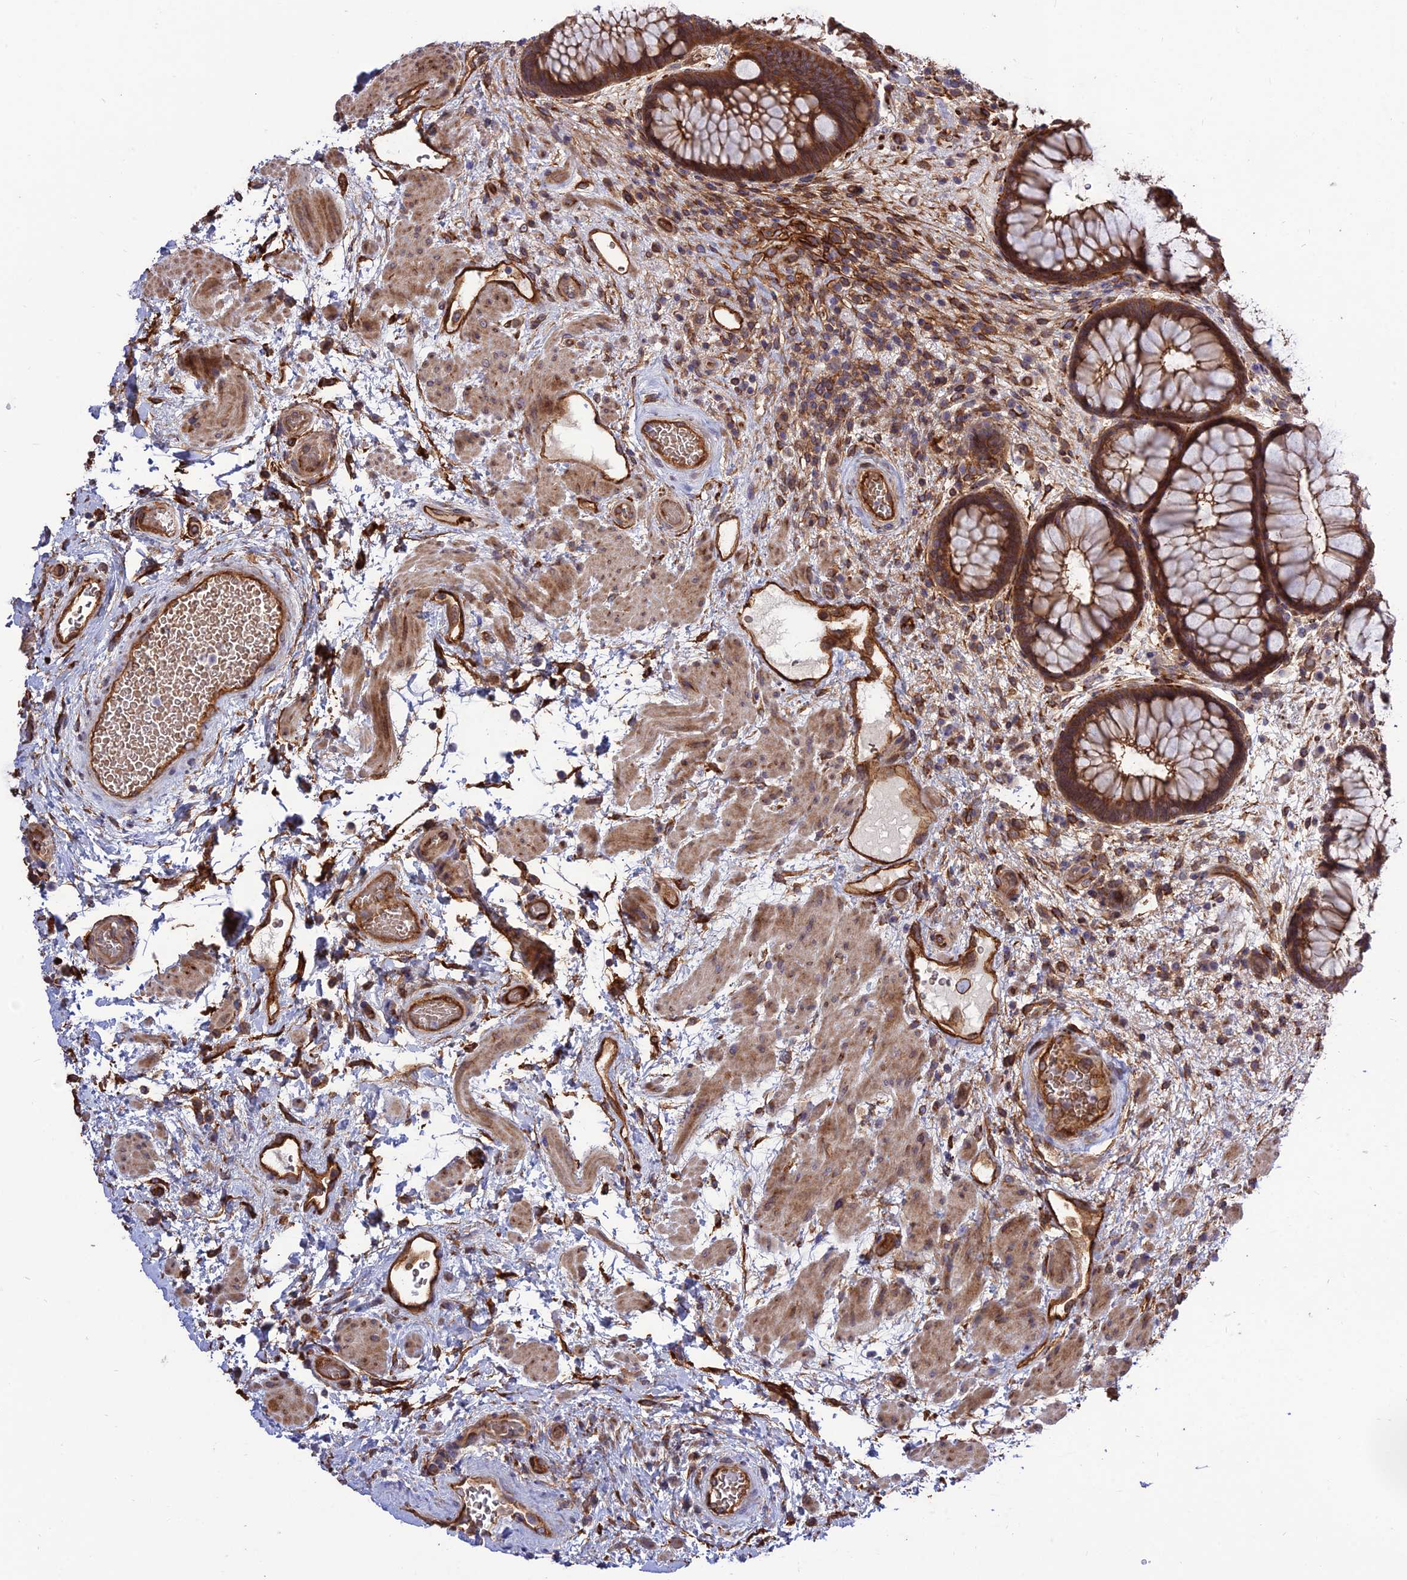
{"staining": {"intensity": "strong", "quantity": ">75%", "location": "cytoplasmic/membranous"}, "tissue": "rectum", "cell_type": "Glandular cells", "image_type": "normal", "snomed": [{"axis": "morphology", "description": "Normal tissue, NOS"}, {"axis": "topography", "description": "Rectum"}], "caption": "Rectum was stained to show a protein in brown. There is high levels of strong cytoplasmic/membranous expression in about >75% of glandular cells. (DAB IHC with brightfield microscopy, high magnification).", "gene": "CRTAP", "patient": {"sex": "male", "age": 51}}